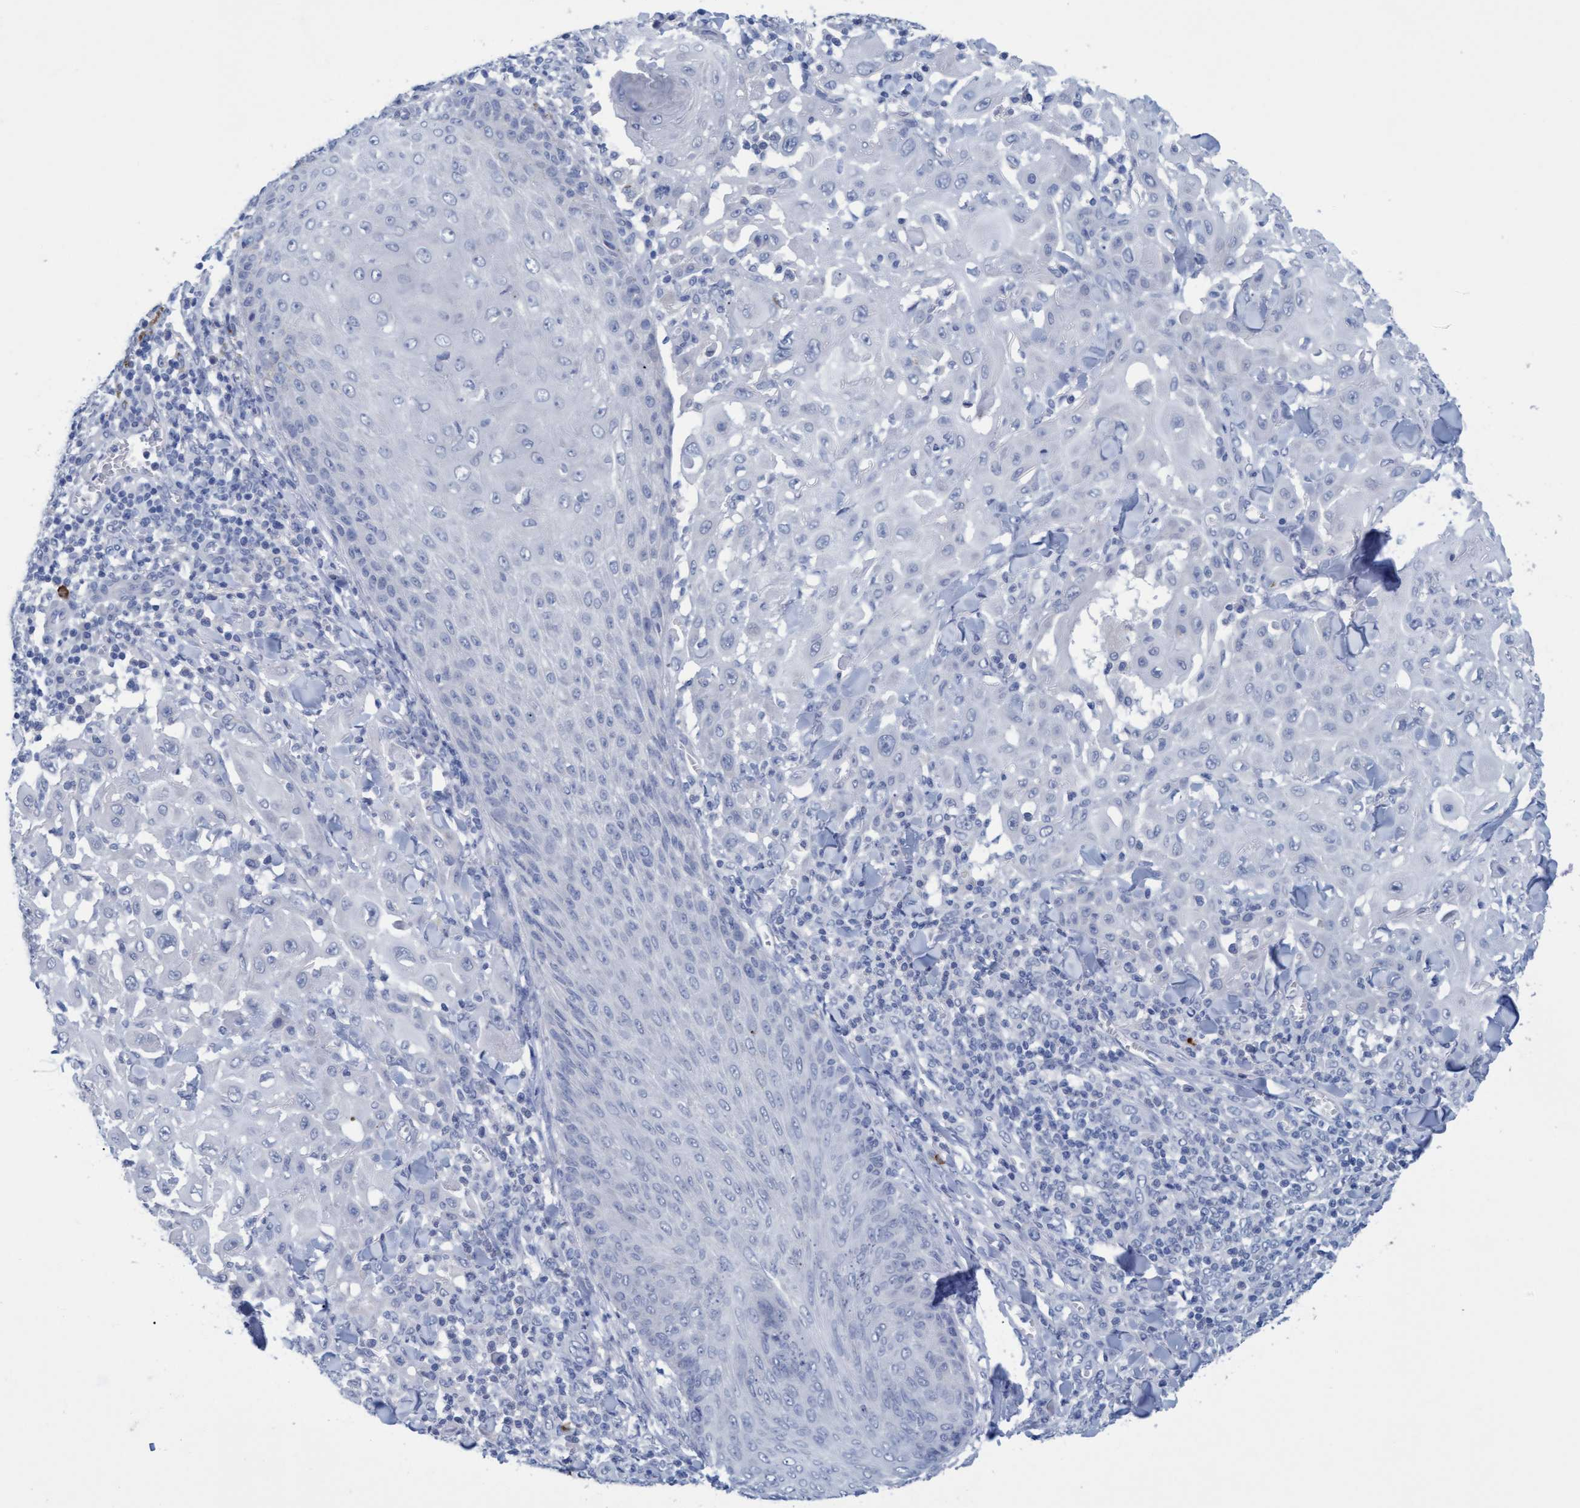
{"staining": {"intensity": "negative", "quantity": "none", "location": "none"}, "tissue": "skin cancer", "cell_type": "Tumor cells", "image_type": "cancer", "snomed": [{"axis": "morphology", "description": "Squamous cell carcinoma, NOS"}, {"axis": "topography", "description": "Skin"}], "caption": "Immunohistochemistry photomicrograph of skin squamous cell carcinoma stained for a protein (brown), which shows no positivity in tumor cells. Brightfield microscopy of immunohistochemistry (IHC) stained with DAB (3,3'-diaminobenzidine) (brown) and hematoxylin (blue), captured at high magnification.", "gene": "SSTR3", "patient": {"sex": "male", "age": 24}}